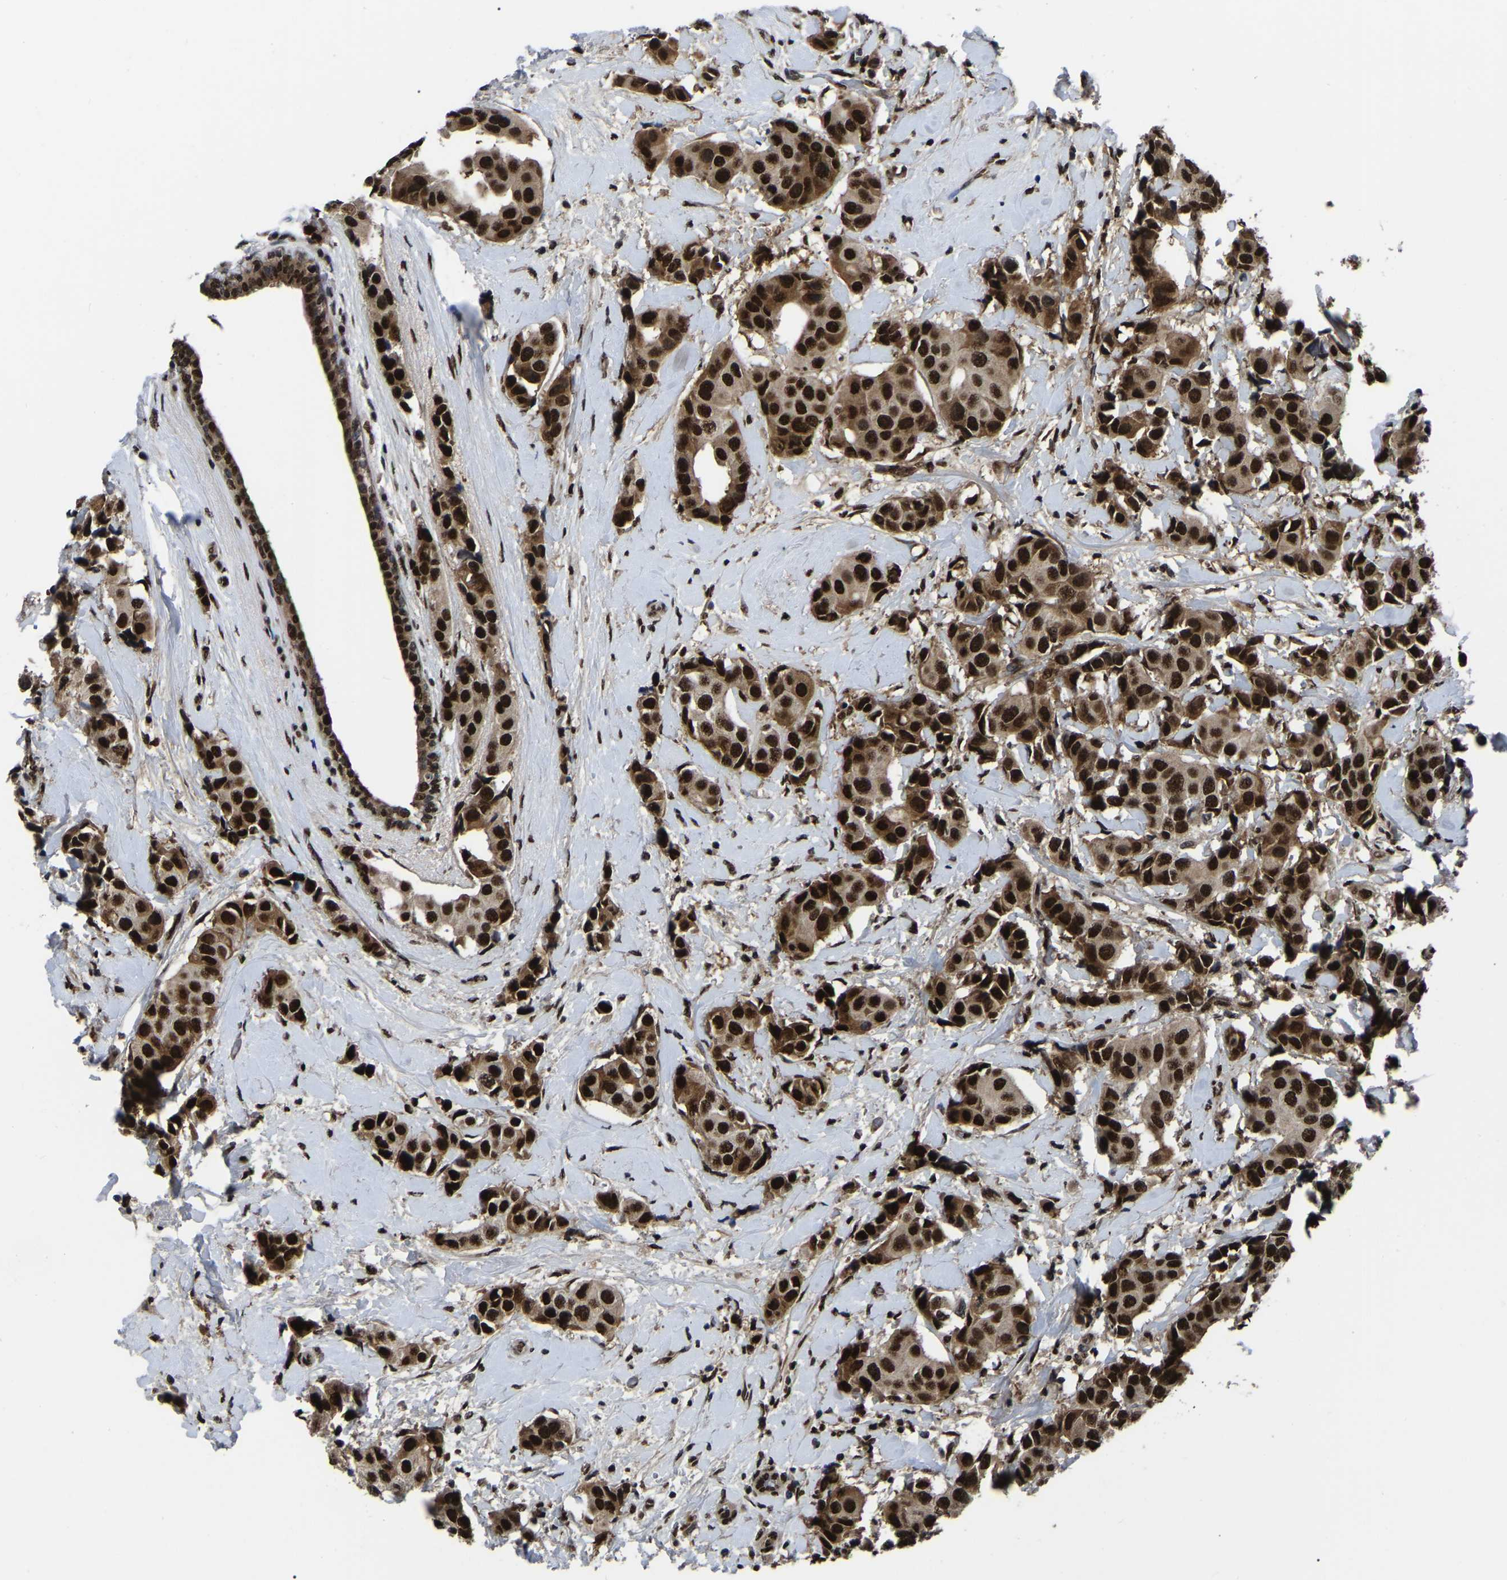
{"staining": {"intensity": "strong", "quantity": ">75%", "location": "nuclear"}, "tissue": "breast cancer", "cell_type": "Tumor cells", "image_type": "cancer", "snomed": [{"axis": "morphology", "description": "Normal tissue, NOS"}, {"axis": "morphology", "description": "Duct carcinoma"}, {"axis": "topography", "description": "Breast"}], "caption": "Tumor cells demonstrate high levels of strong nuclear positivity in approximately >75% of cells in human breast cancer.", "gene": "TRIM35", "patient": {"sex": "female", "age": 39}}